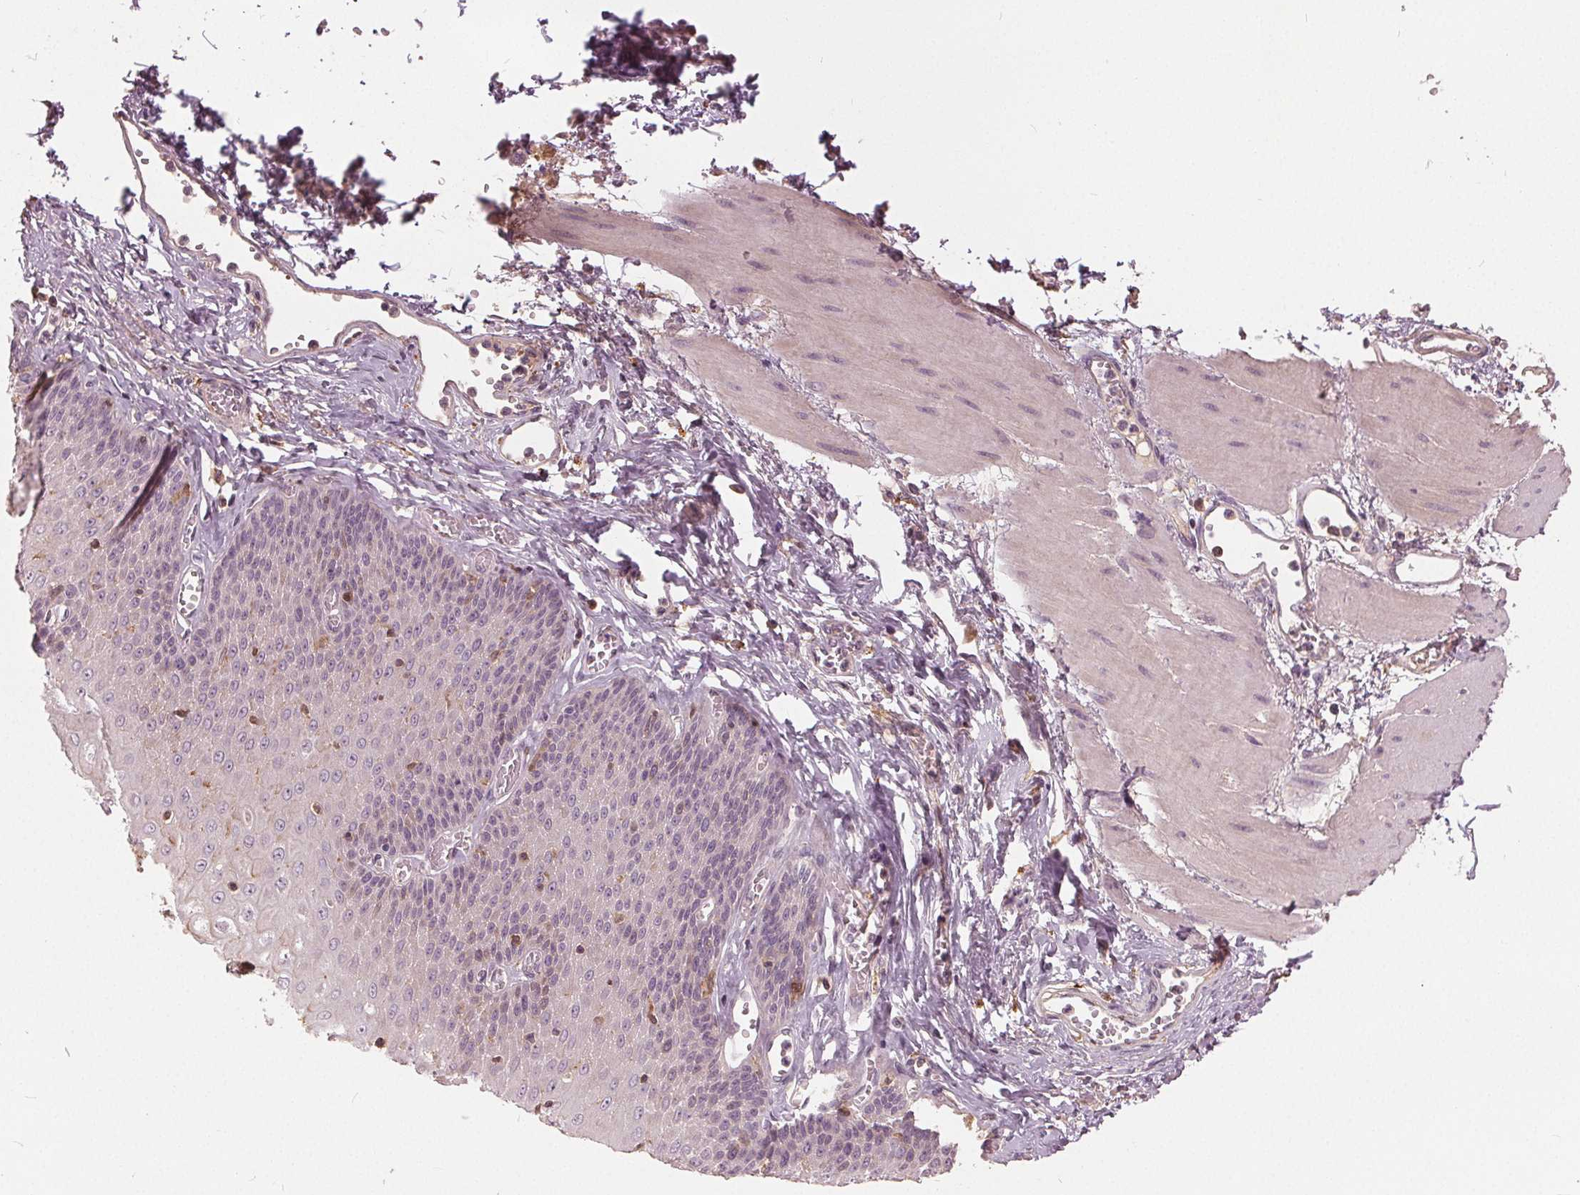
{"staining": {"intensity": "strong", "quantity": "25%-75%", "location": "cytoplasmic/membranous"}, "tissue": "esophagus", "cell_type": "Squamous epithelial cells", "image_type": "normal", "snomed": [{"axis": "morphology", "description": "Normal tissue, NOS"}, {"axis": "topography", "description": "Esophagus"}], "caption": "A brown stain labels strong cytoplasmic/membranous positivity of a protein in squamous epithelial cells of benign human esophagus. The protein is stained brown, and the nuclei are stained in blue (DAB IHC with brightfield microscopy, high magnification).", "gene": "KLK13", "patient": {"sex": "male", "age": 60}}